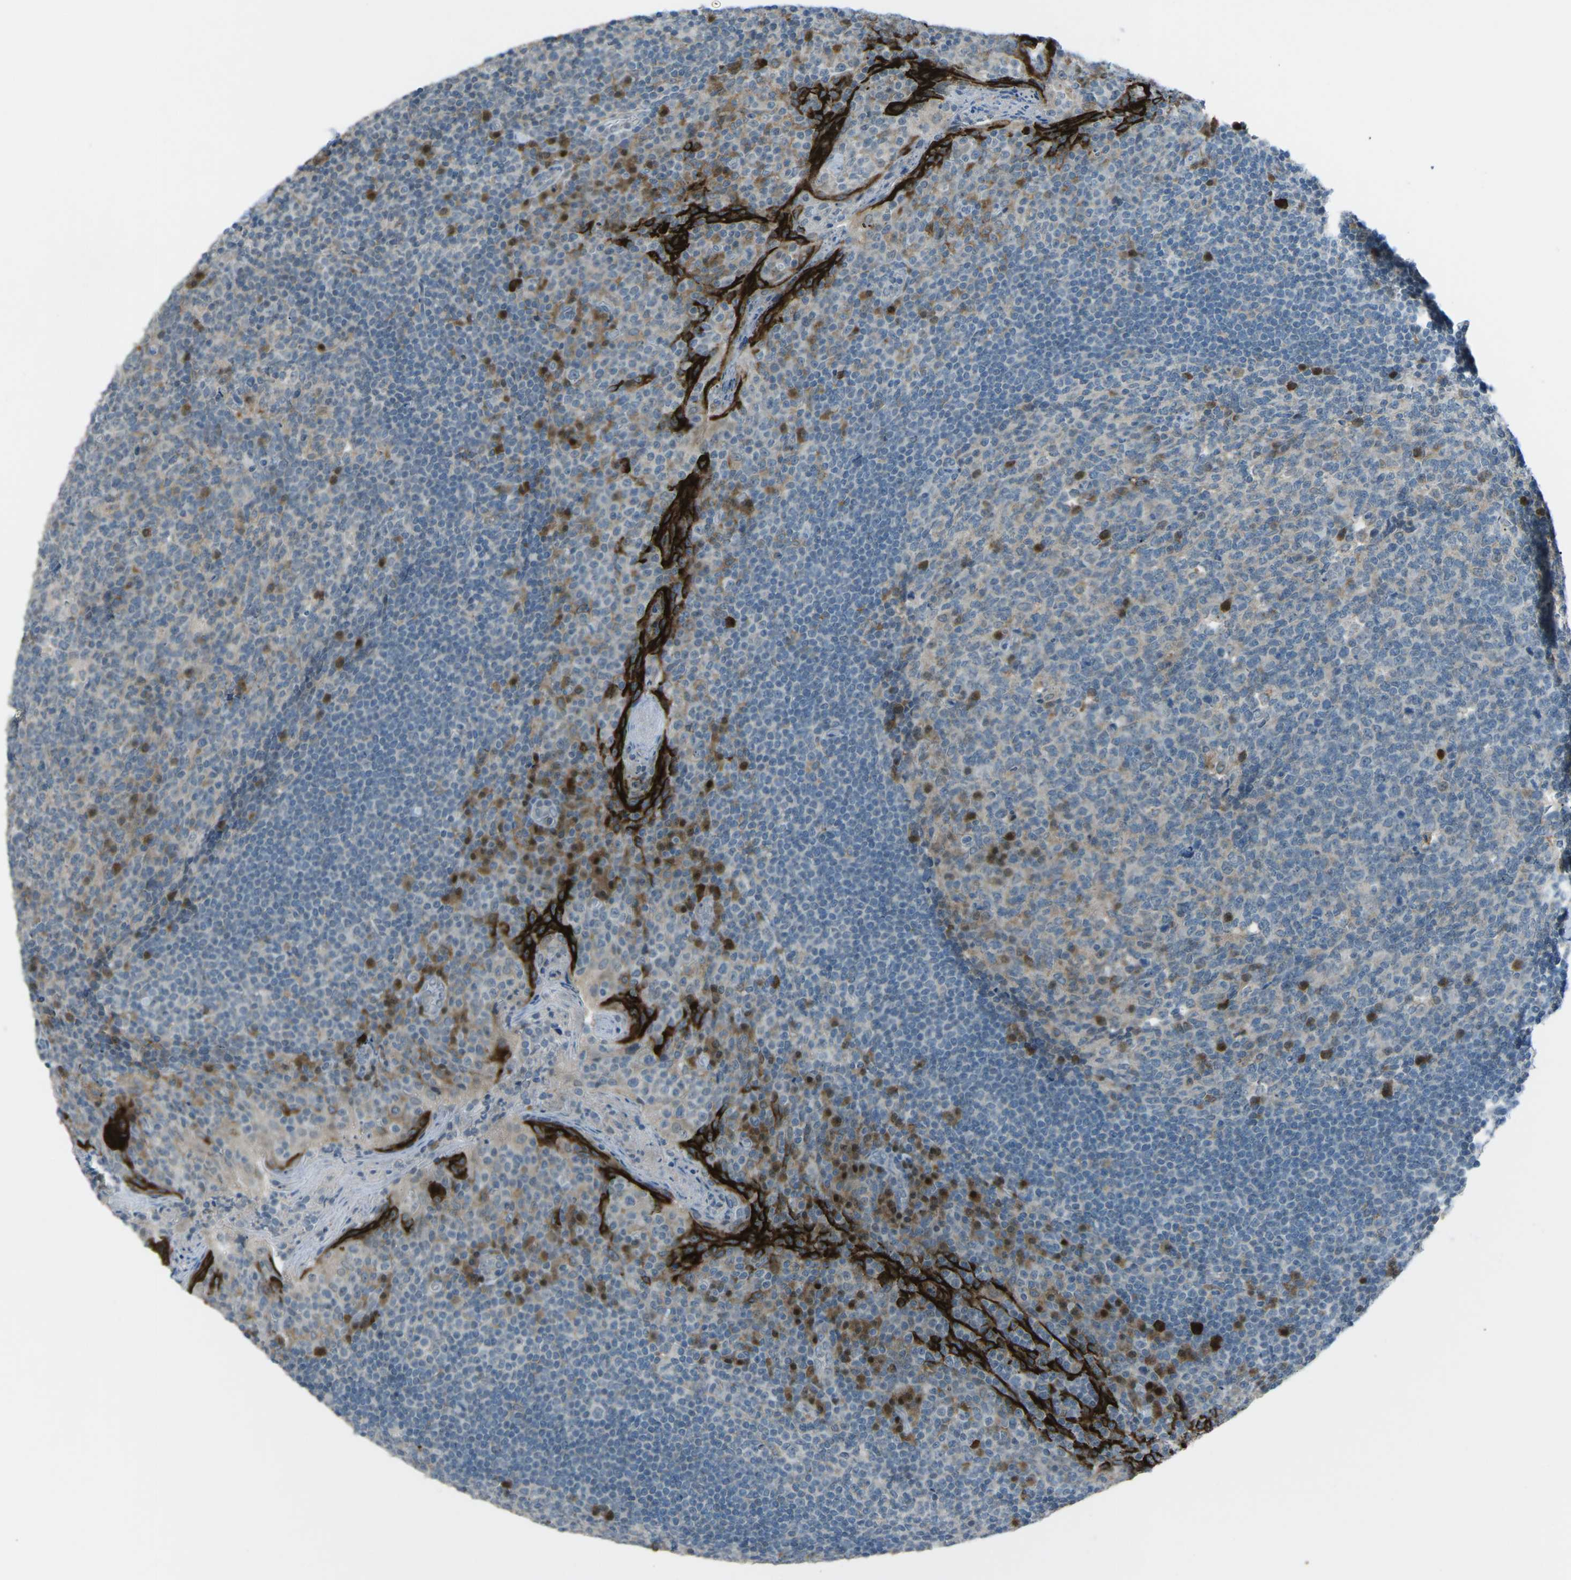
{"staining": {"intensity": "strong", "quantity": "<25%", "location": "cytoplasmic/membranous,nuclear"}, "tissue": "tonsil", "cell_type": "Germinal center cells", "image_type": "normal", "snomed": [{"axis": "morphology", "description": "Normal tissue, NOS"}, {"axis": "topography", "description": "Tonsil"}], "caption": "DAB (3,3'-diaminobenzidine) immunohistochemical staining of unremarkable human tonsil exhibits strong cytoplasmic/membranous,nuclear protein positivity in approximately <25% of germinal center cells. The staining was performed using DAB (3,3'-diaminobenzidine) to visualize the protein expression in brown, while the nuclei were stained in blue with hematoxylin (Magnification: 20x).", "gene": "PRKCA", "patient": {"sex": "male", "age": 17}}